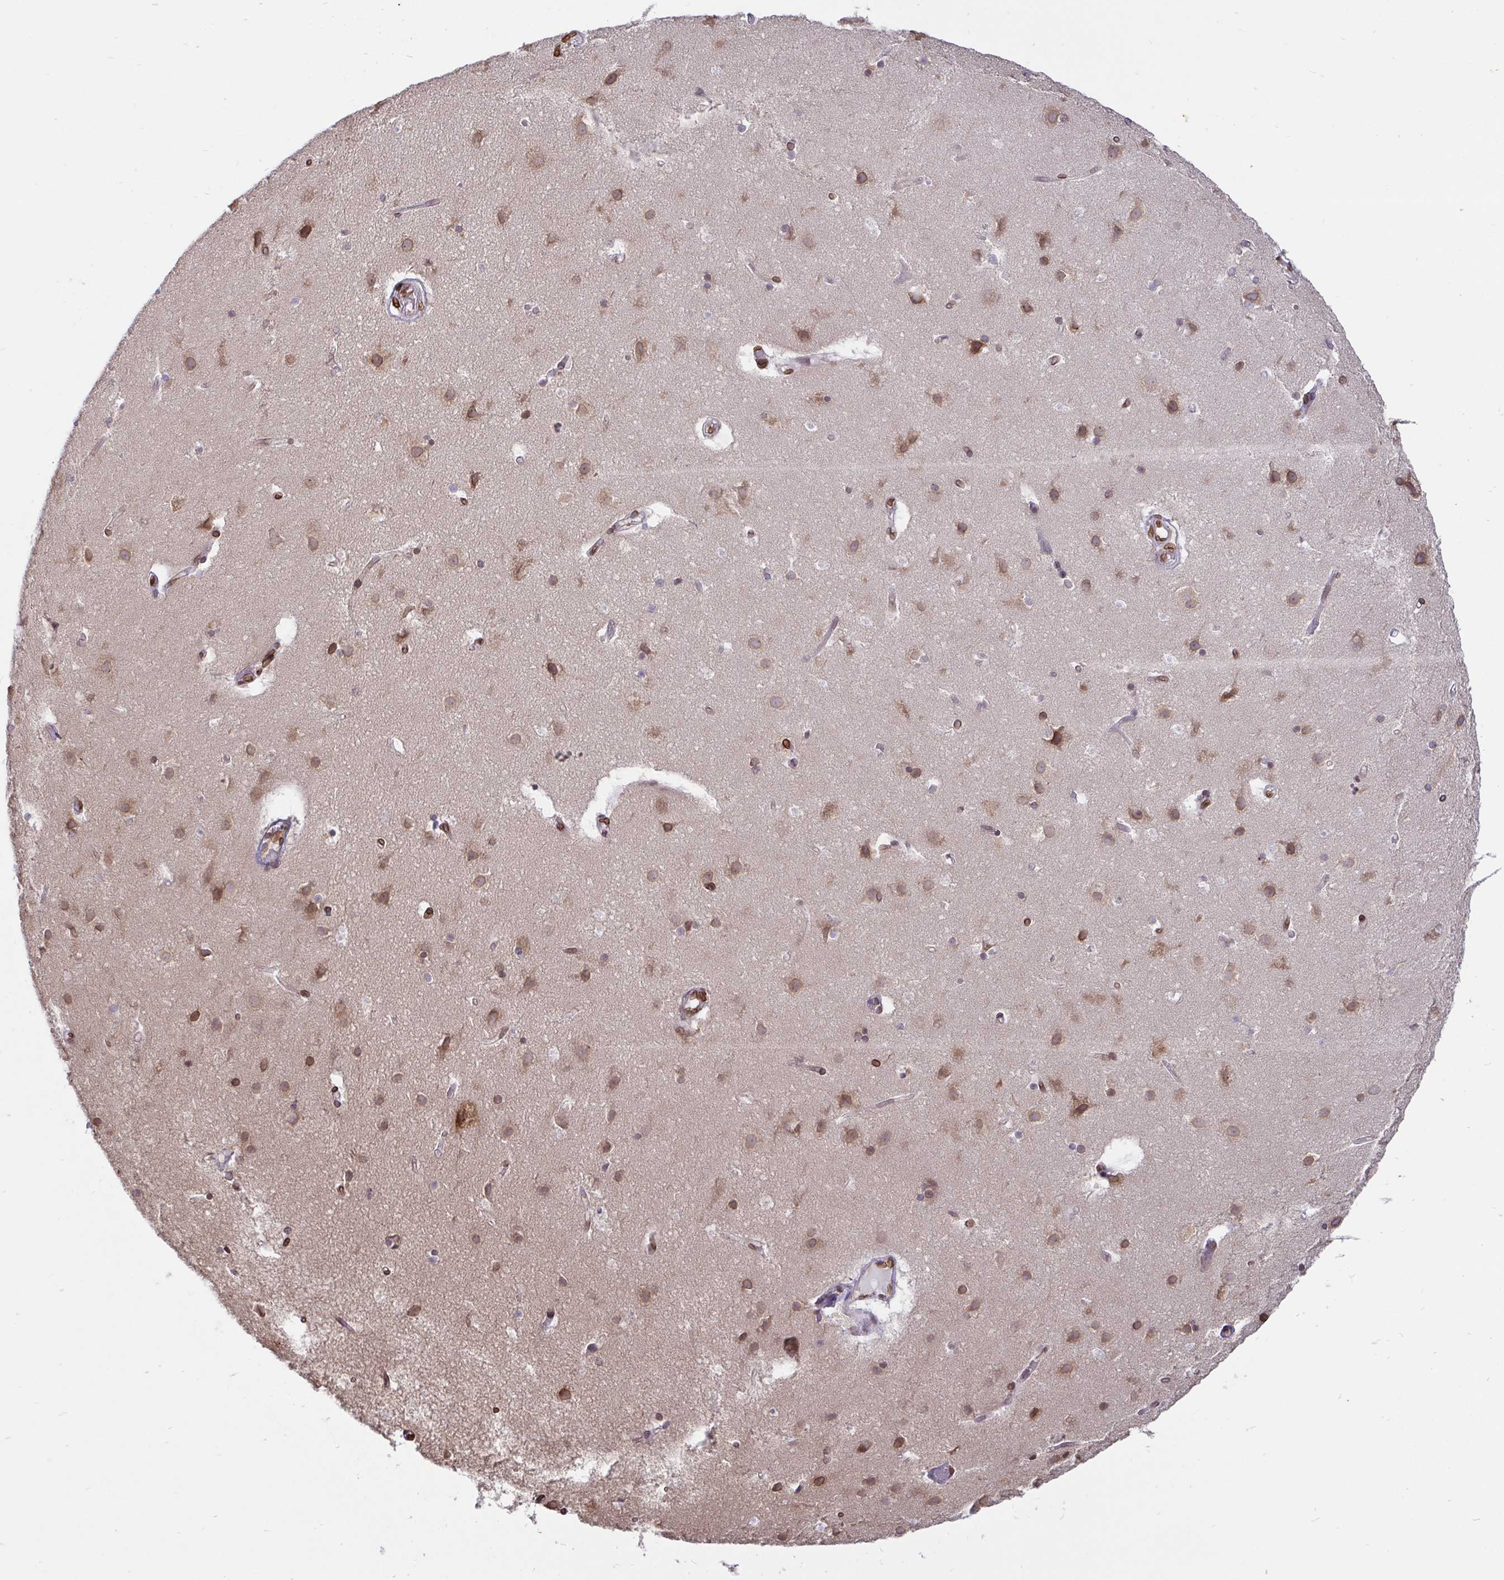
{"staining": {"intensity": "weak", "quantity": "25%-75%", "location": "nuclear"}, "tissue": "cerebral cortex", "cell_type": "Endothelial cells", "image_type": "normal", "snomed": [{"axis": "morphology", "description": "Normal tissue, NOS"}, {"axis": "topography", "description": "Cerebral cortex"}], "caption": "Immunohistochemical staining of unremarkable cerebral cortex reveals low levels of weak nuclear staining in approximately 25%-75% of endothelial cells.", "gene": "EMD", "patient": {"sex": "female", "age": 52}}